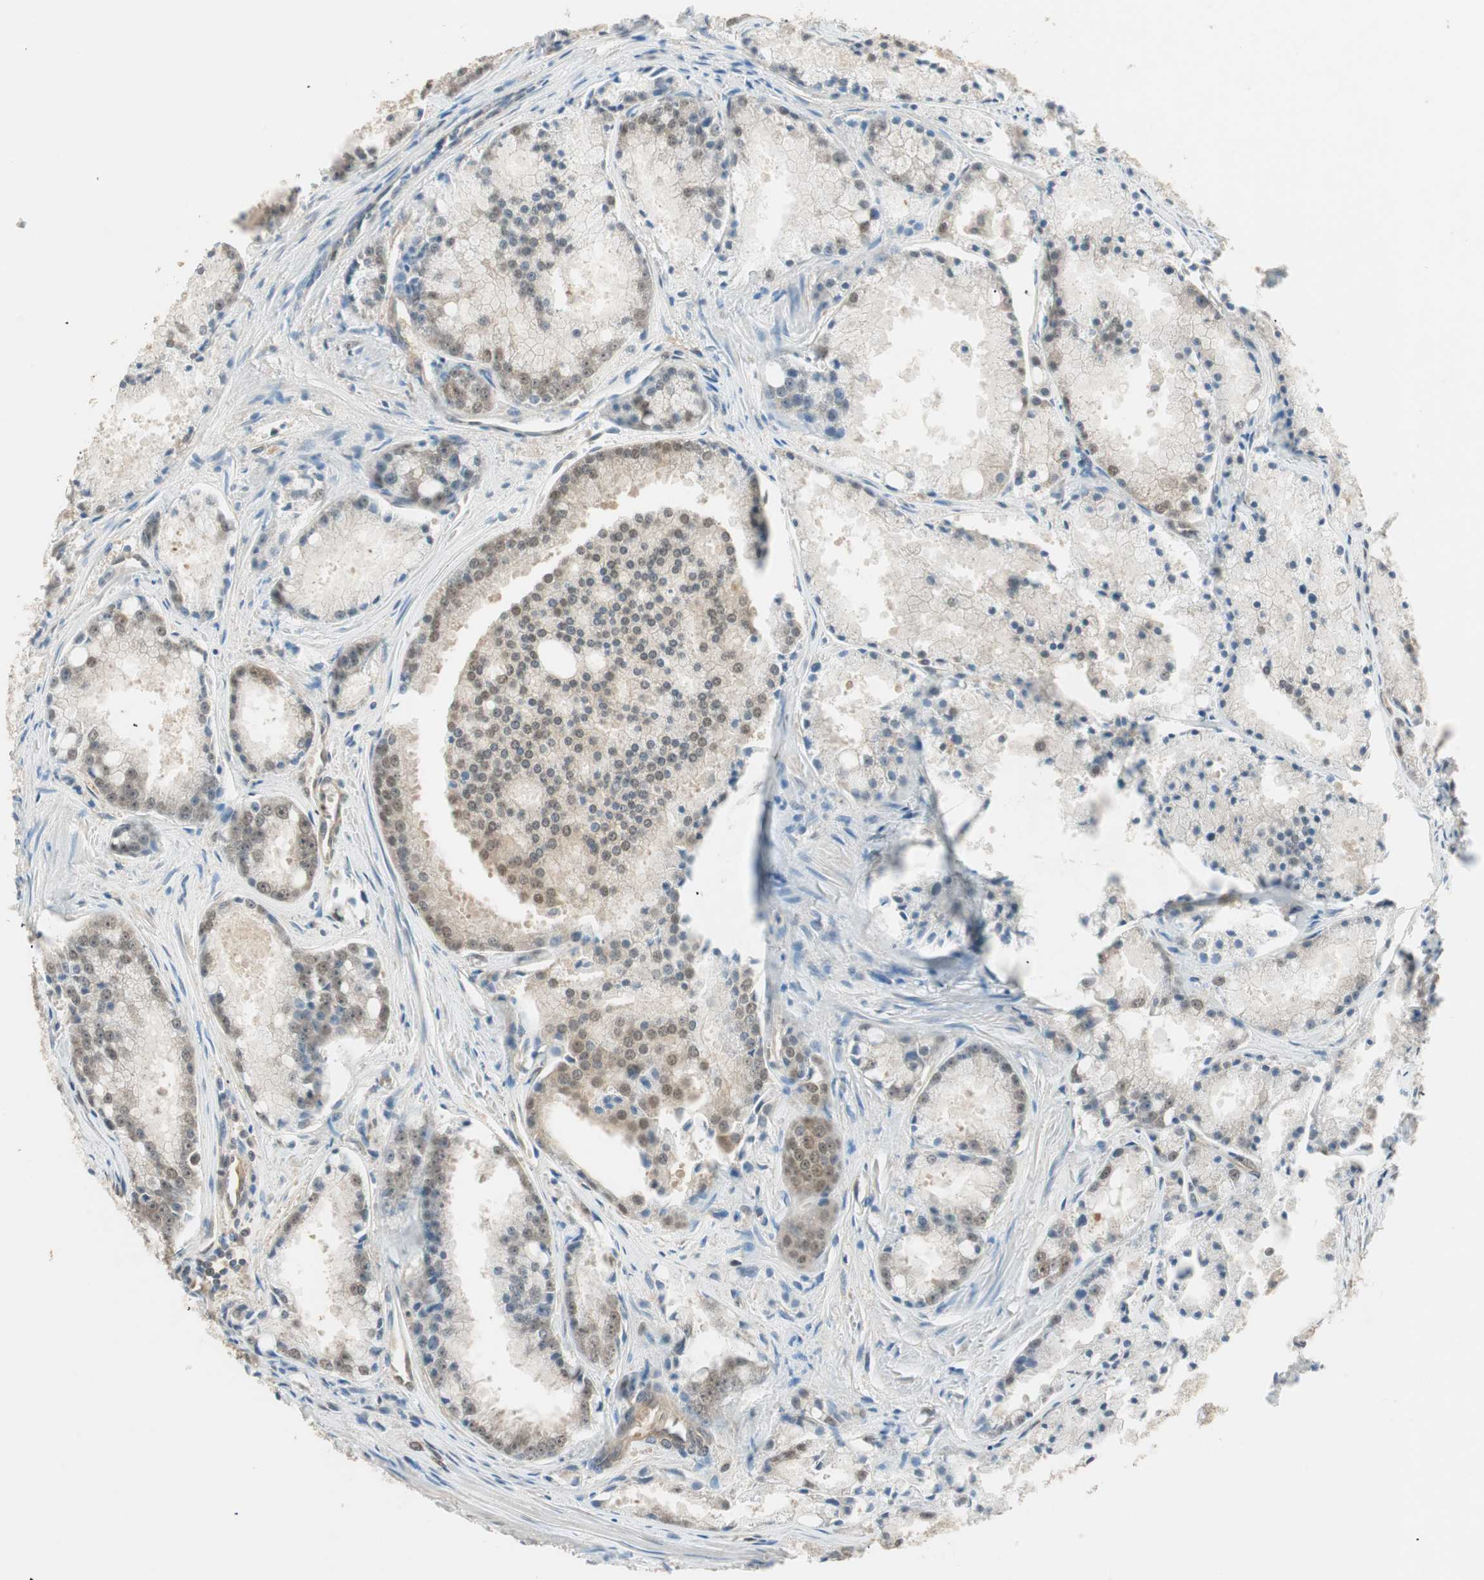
{"staining": {"intensity": "weak", "quantity": "25%-75%", "location": "cytoplasmic/membranous,nuclear"}, "tissue": "prostate cancer", "cell_type": "Tumor cells", "image_type": "cancer", "snomed": [{"axis": "morphology", "description": "Adenocarcinoma, Low grade"}, {"axis": "topography", "description": "Prostate"}], "caption": "Human low-grade adenocarcinoma (prostate) stained with a brown dye demonstrates weak cytoplasmic/membranous and nuclear positive positivity in approximately 25%-75% of tumor cells.", "gene": "USP5", "patient": {"sex": "male", "age": 64}}